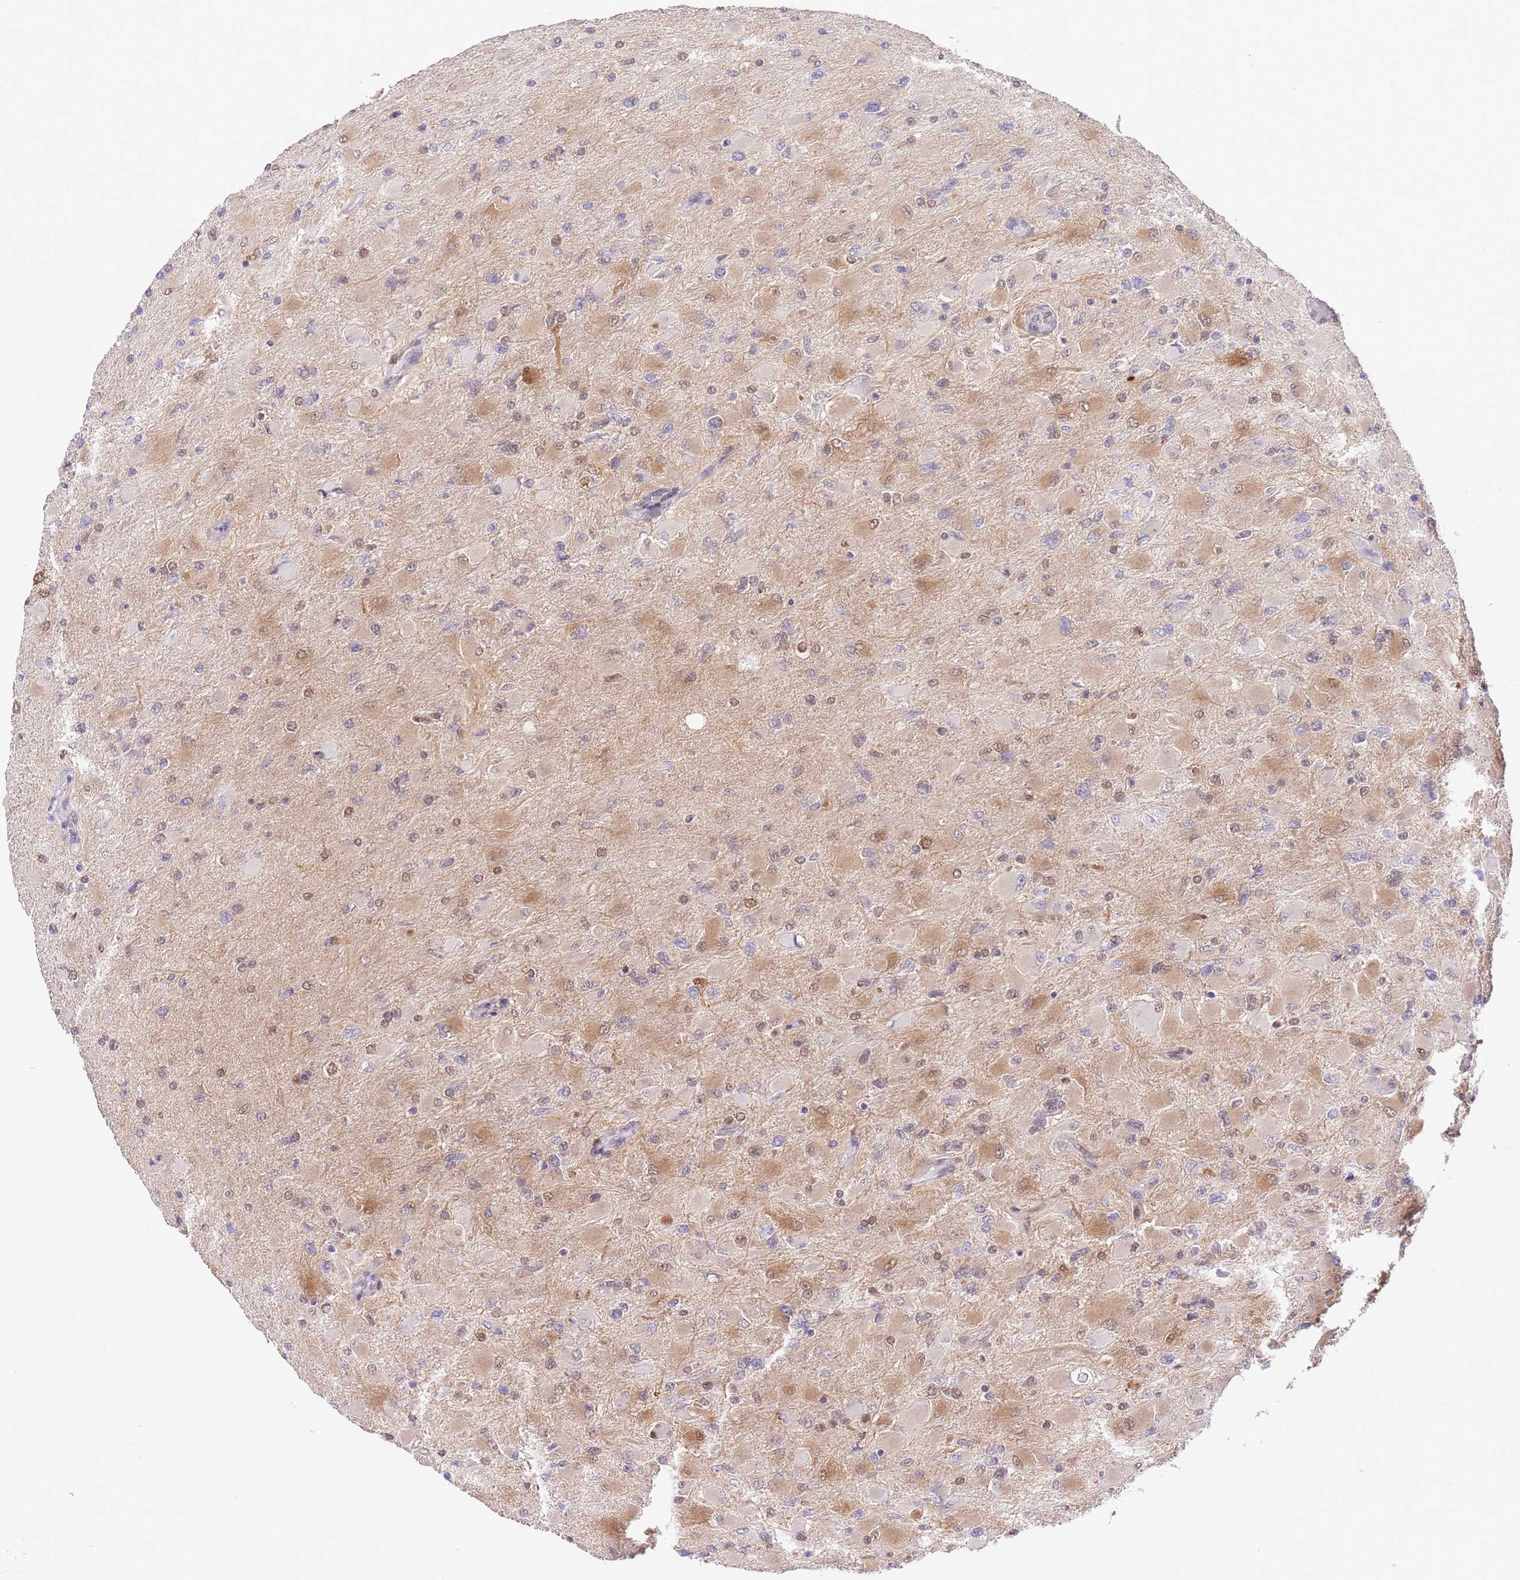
{"staining": {"intensity": "moderate", "quantity": "<25%", "location": "nuclear"}, "tissue": "glioma", "cell_type": "Tumor cells", "image_type": "cancer", "snomed": [{"axis": "morphology", "description": "Glioma, malignant, High grade"}, {"axis": "topography", "description": "Cerebral cortex"}], "caption": "Tumor cells demonstrate moderate nuclear staining in approximately <25% of cells in glioma.", "gene": "TRIM32", "patient": {"sex": "female", "age": 36}}